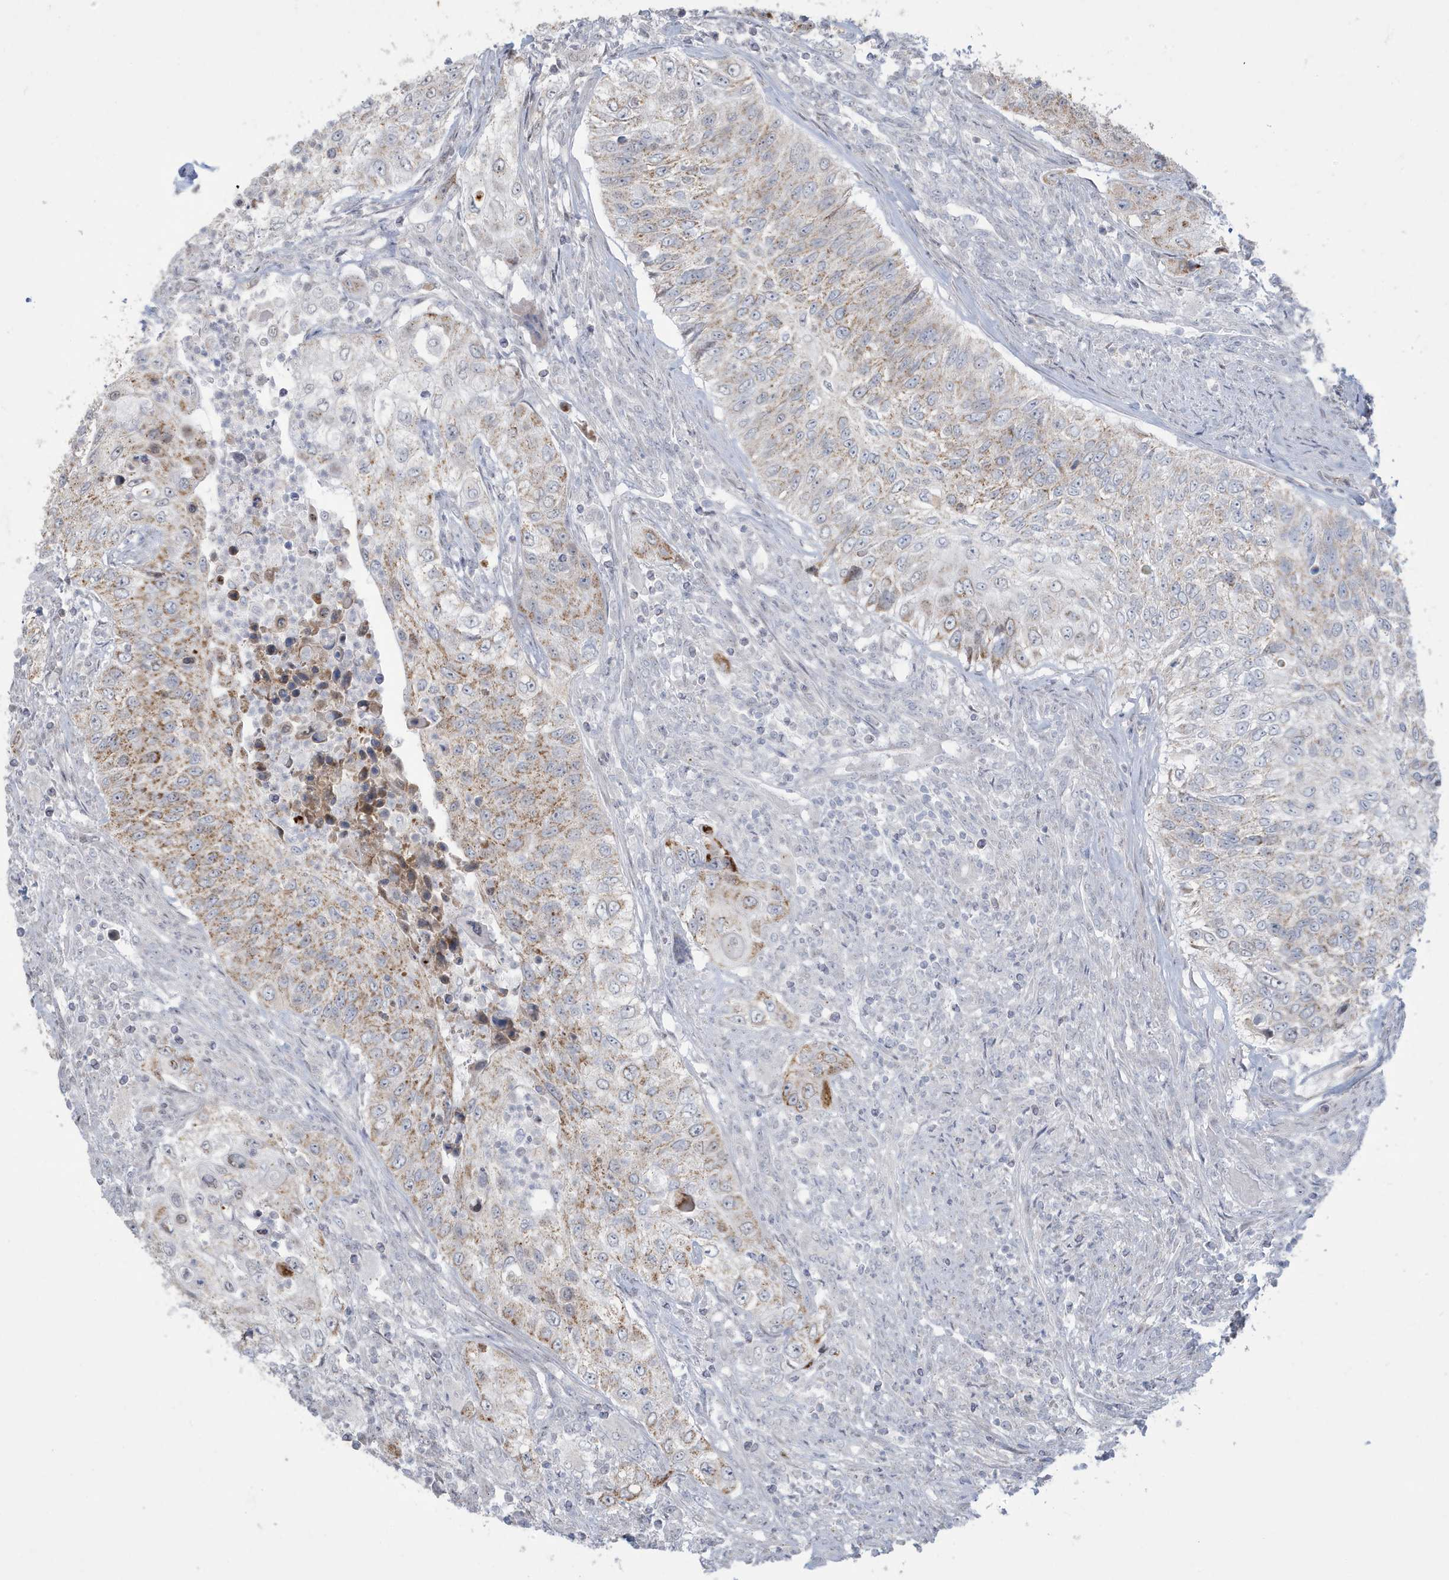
{"staining": {"intensity": "moderate", "quantity": "25%-75%", "location": "cytoplasmic/membranous"}, "tissue": "urothelial cancer", "cell_type": "Tumor cells", "image_type": "cancer", "snomed": [{"axis": "morphology", "description": "Urothelial carcinoma, High grade"}, {"axis": "topography", "description": "Urinary bladder"}], "caption": "Immunohistochemistry (IHC) of urothelial cancer exhibits medium levels of moderate cytoplasmic/membranous expression in about 25%-75% of tumor cells.", "gene": "FNDC1", "patient": {"sex": "female", "age": 60}}